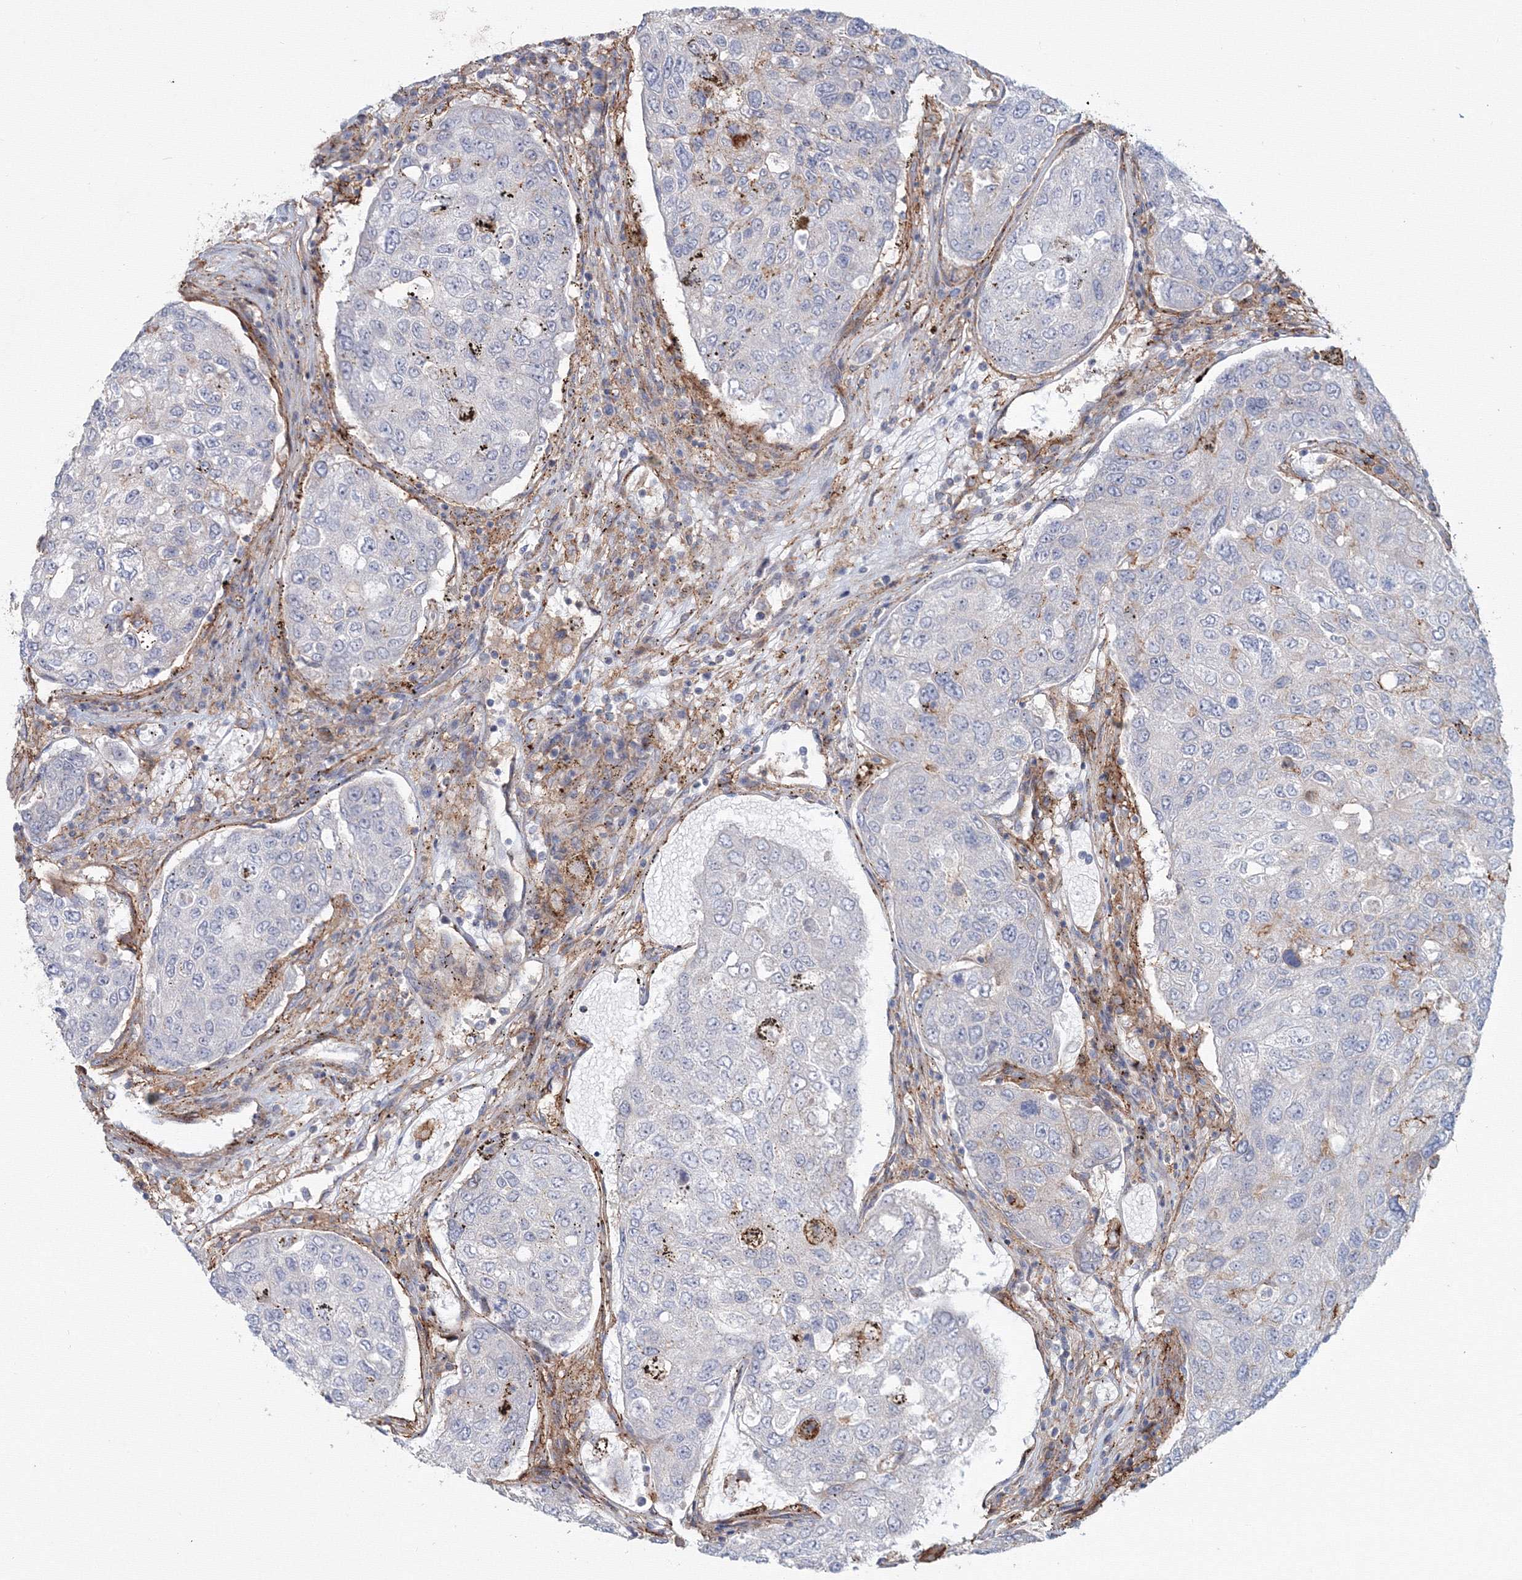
{"staining": {"intensity": "negative", "quantity": "none", "location": "none"}, "tissue": "urothelial cancer", "cell_type": "Tumor cells", "image_type": "cancer", "snomed": [{"axis": "morphology", "description": "Urothelial carcinoma, High grade"}, {"axis": "topography", "description": "Lymph node"}, {"axis": "topography", "description": "Urinary bladder"}], "caption": "Tumor cells are negative for protein expression in human urothelial carcinoma (high-grade).", "gene": "SH3PXD2A", "patient": {"sex": "male", "age": 51}}